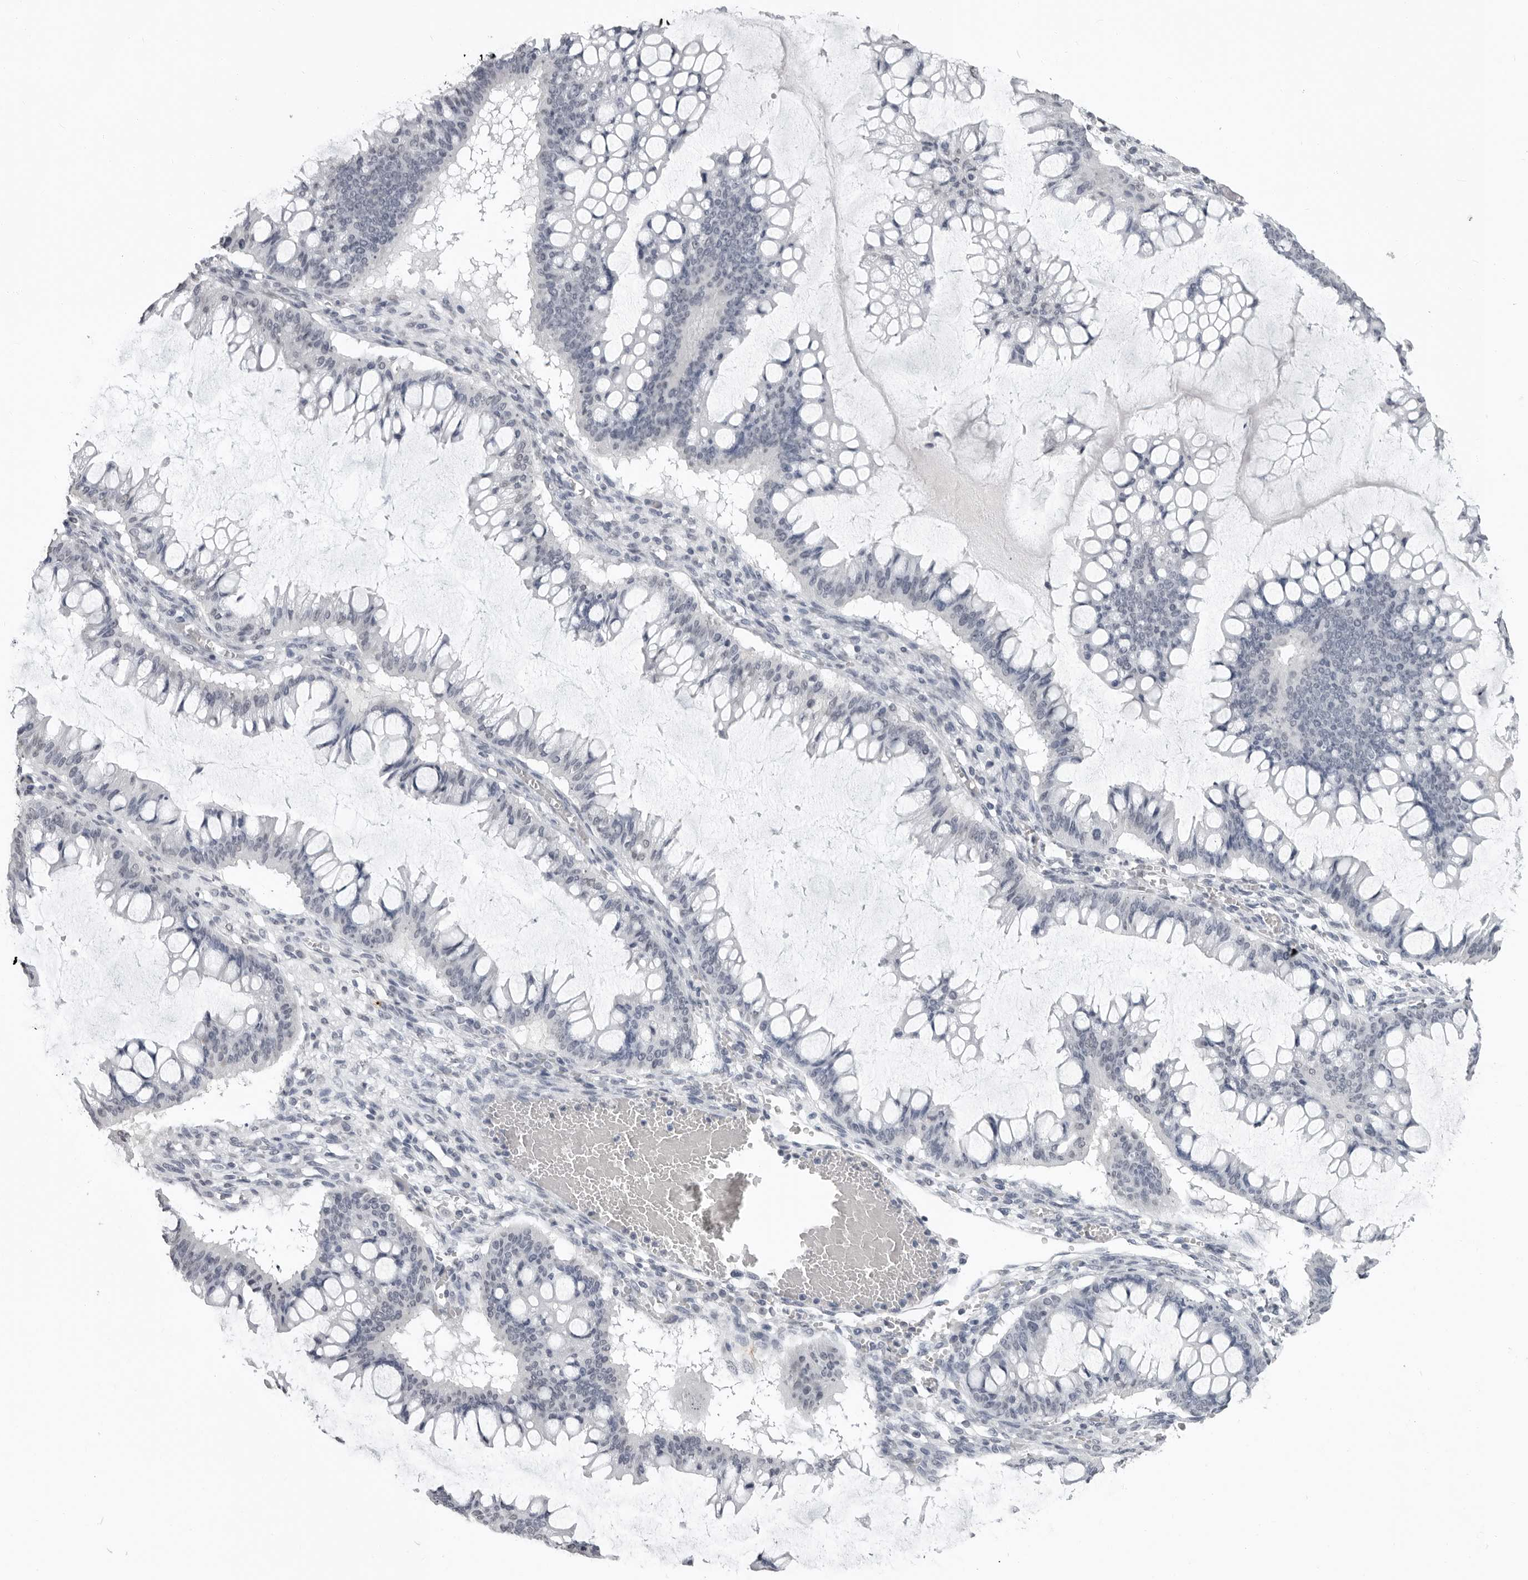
{"staining": {"intensity": "negative", "quantity": "none", "location": "none"}, "tissue": "ovarian cancer", "cell_type": "Tumor cells", "image_type": "cancer", "snomed": [{"axis": "morphology", "description": "Cystadenocarcinoma, mucinous, NOS"}, {"axis": "topography", "description": "Ovary"}], "caption": "Immunohistochemistry (IHC) histopathology image of ovarian cancer stained for a protein (brown), which exhibits no staining in tumor cells.", "gene": "HEPACAM", "patient": {"sex": "female", "age": 73}}